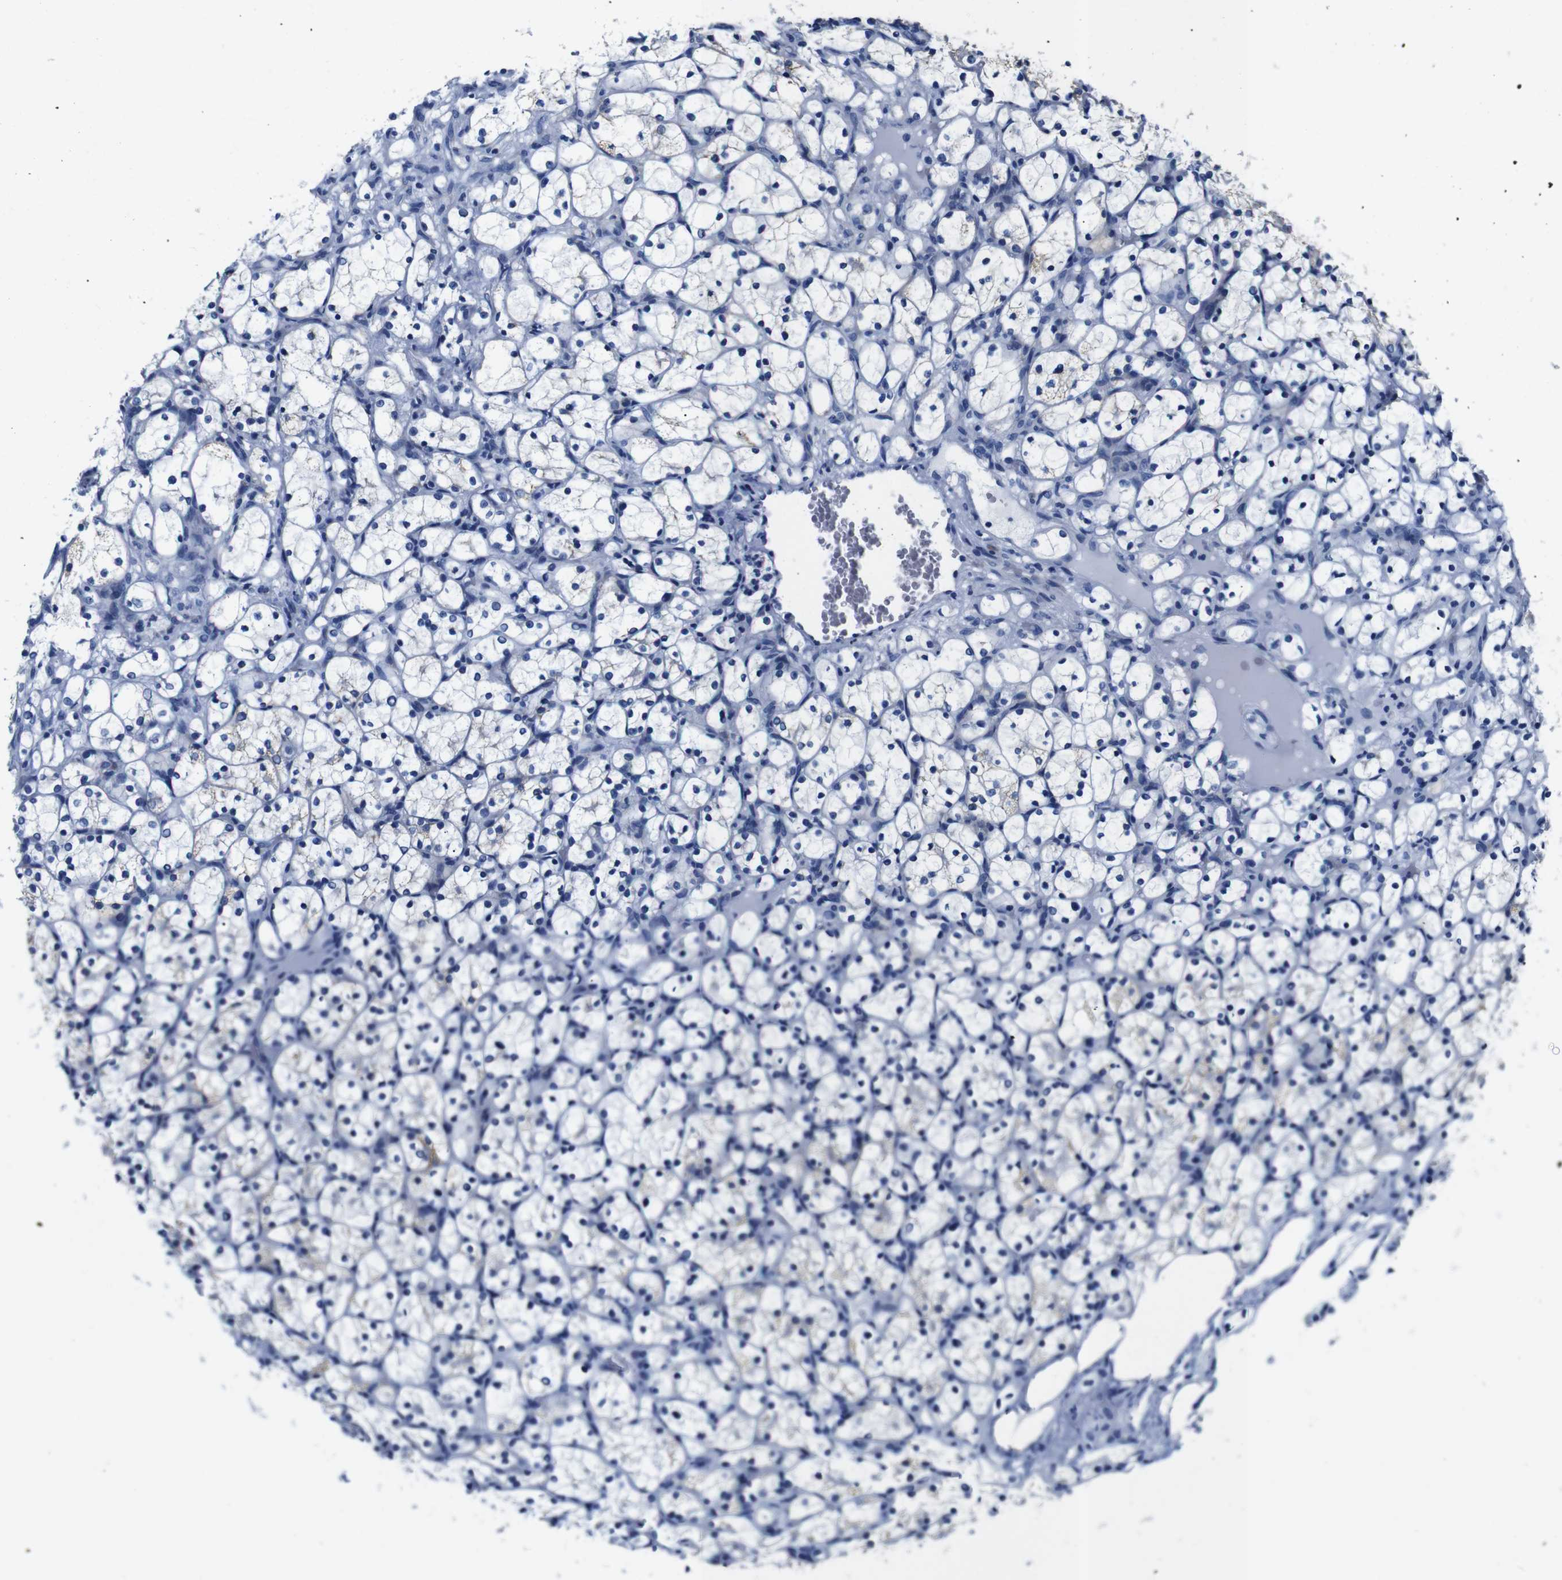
{"staining": {"intensity": "negative", "quantity": "none", "location": "none"}, "tissue": "renal cancer", "cell_type": "Tumor cells", "image_type": "cancer", "snomed": [{"axis": "morphology", "description": "Adenocarcinoma, NOS"}, {"axis": "topography", "description": "Kidney"}], "caption": "Renal cancer stained for a protein using IHC reveals no positivity tumor cells.", "gene": "SNX19", "patient": {"sex": "female", "age": 69}}